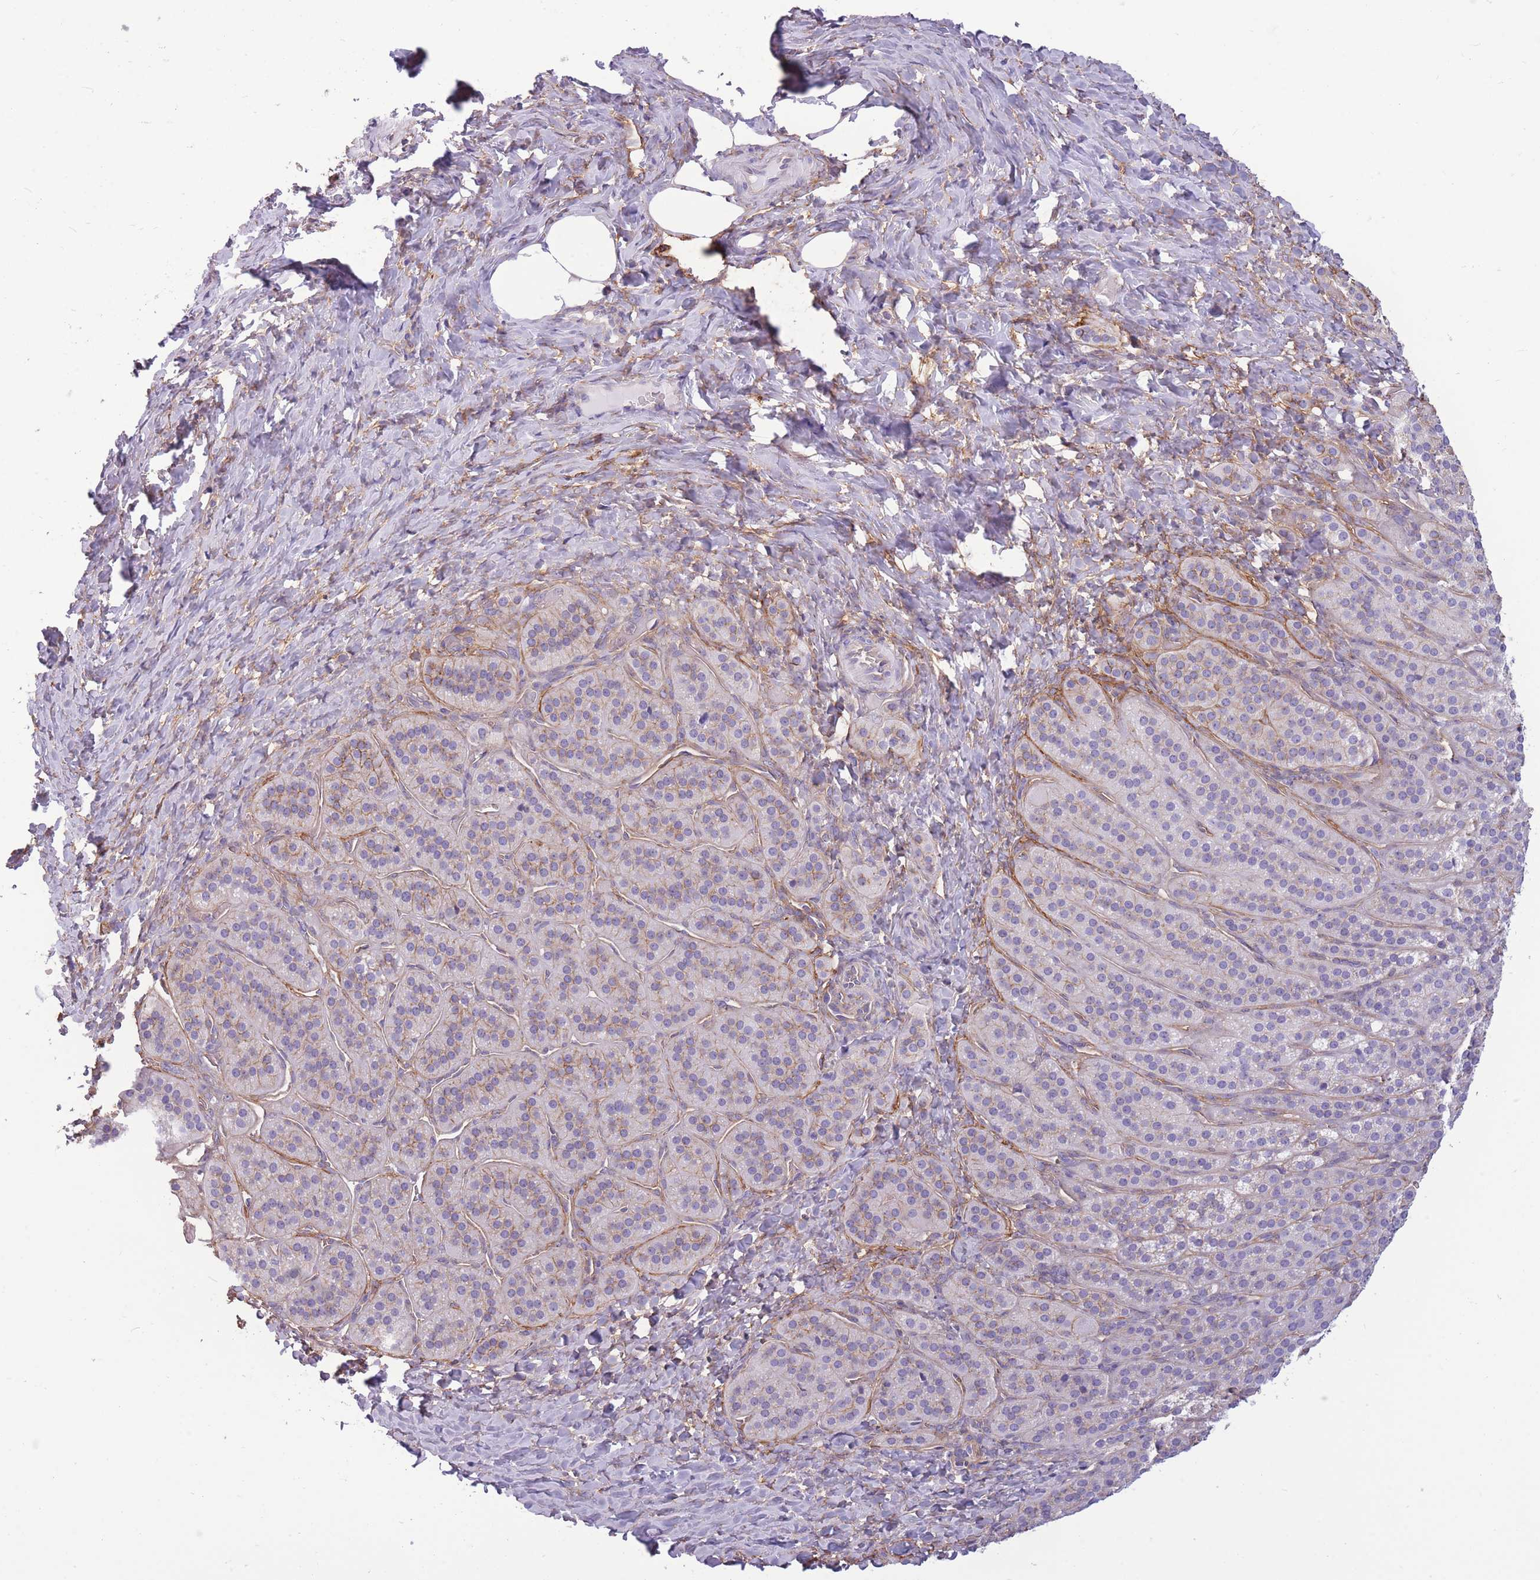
{"staining": {"intensity": "weak", "quantity": "<25%", "location": "cytoplasmic/membranous"}, "tissue": "adrenal gland", "cell_type": "Glandular cells", "image_type": "normal", "snomed": [{"axis": "morphology", "description": "Normal tissue, NOS"}, {"axis": "topography", "description": "Adrenal gland"}], "caption": "High power microscopy micrograph of an immunohistochemistry (IHC) image of unremarkable adrenal gland, revealing no significant expression in glandular cells.", "gene": "ADD1", "patient": {"sex": "female", "age": 41}}